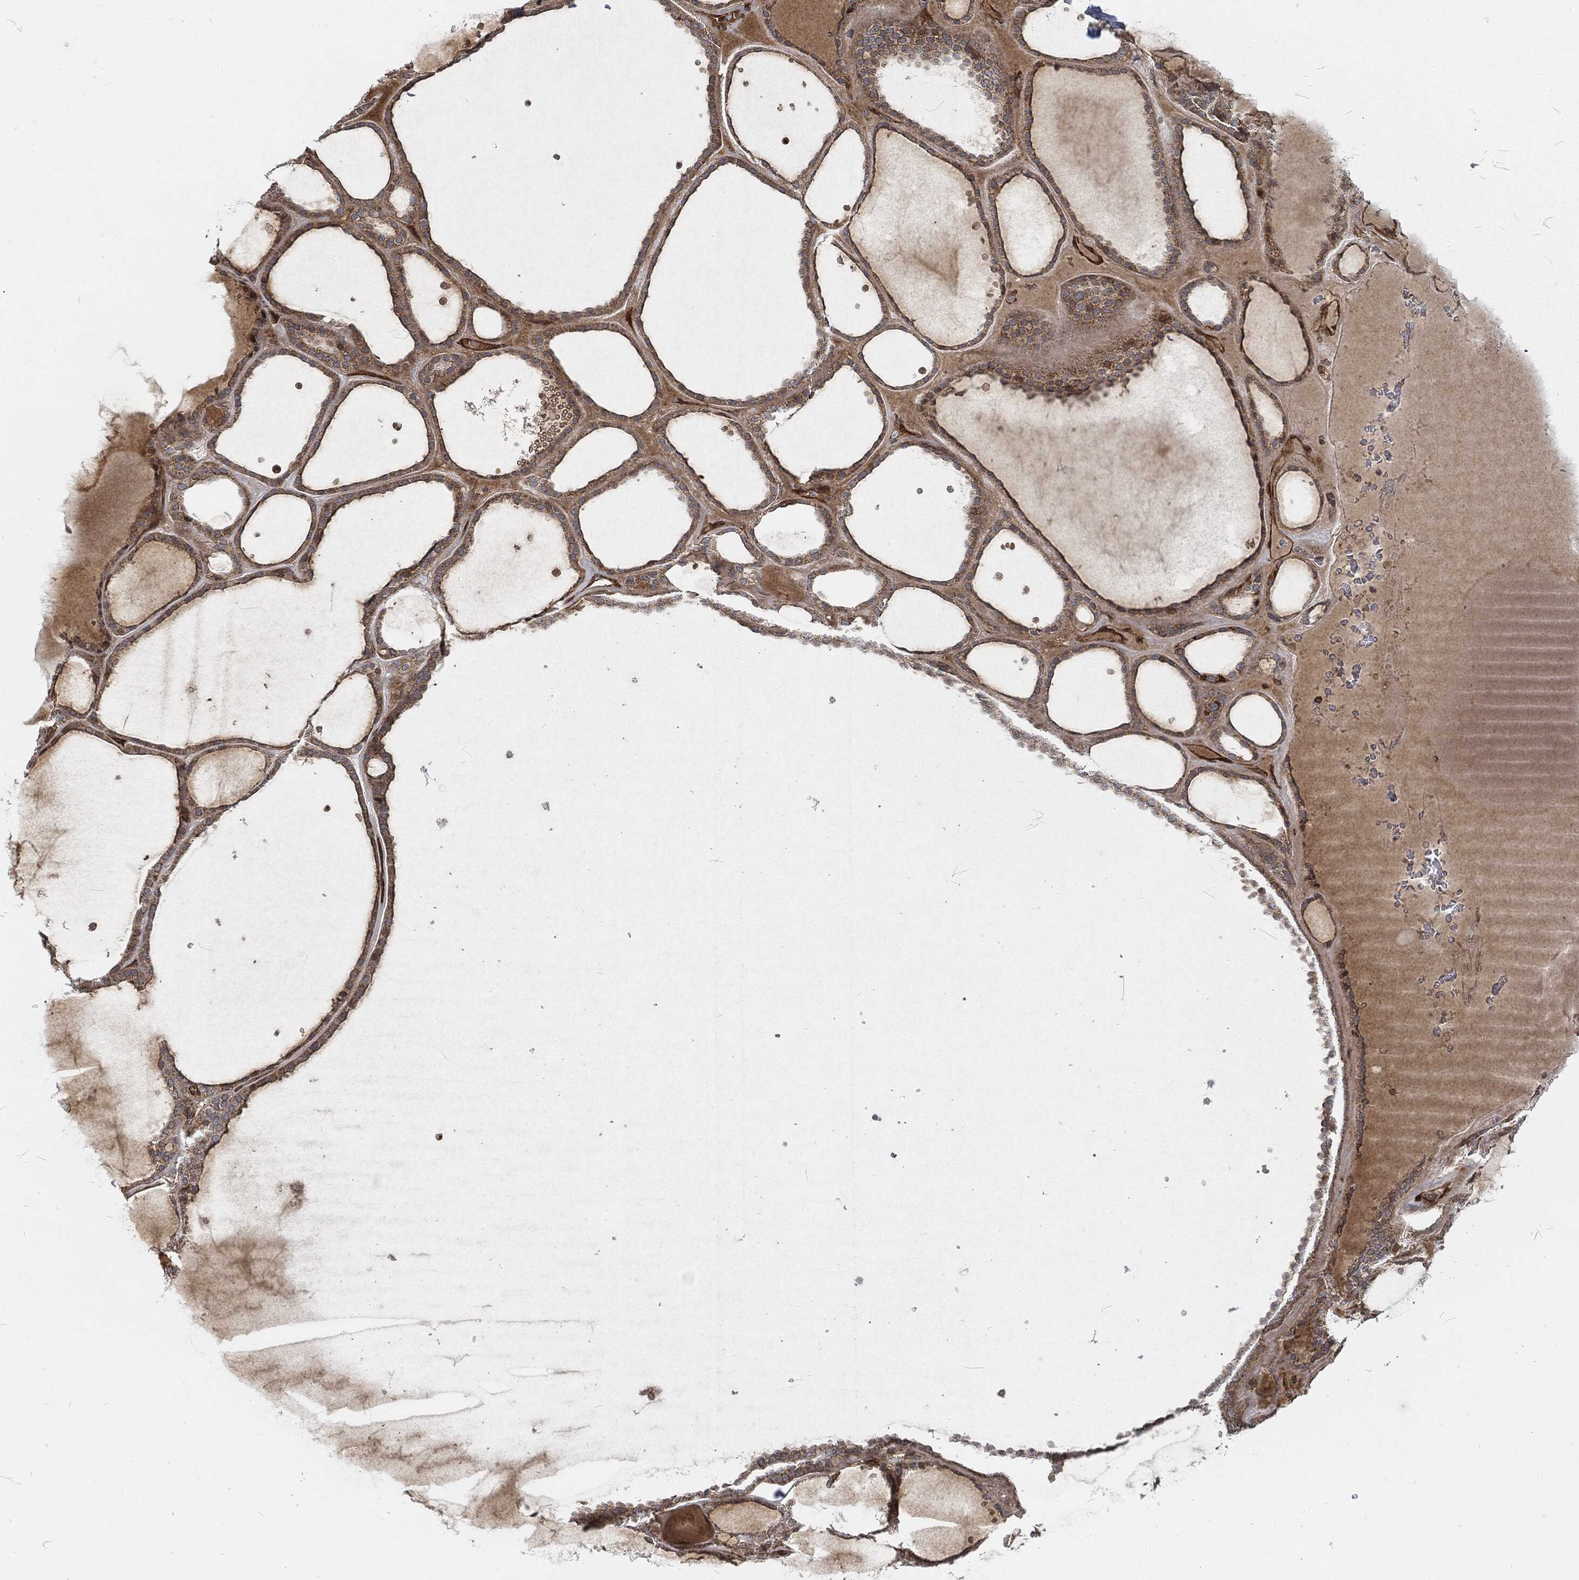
{"staining": {"intensity": "moderate", "quantity": ">75%", "location": "cytoplasmic/membranous"}, "tissue": "thyroid gland", "cell_type": "Glandular cells", "image_type": "normal", "snomed": [{"axis": "morphology", "description": "Normal tissue, NOS"}, {"axis": "topography", "description": "Thyroid gland"}], "caption": "The micrograph displays staining of benign thyroid gland, revealing moderate cytoplasmic/membranous protein staining (brown color) within glandular cells.", "gene": "RFTN1", "patient": {"sex": "male", "age": 63}}